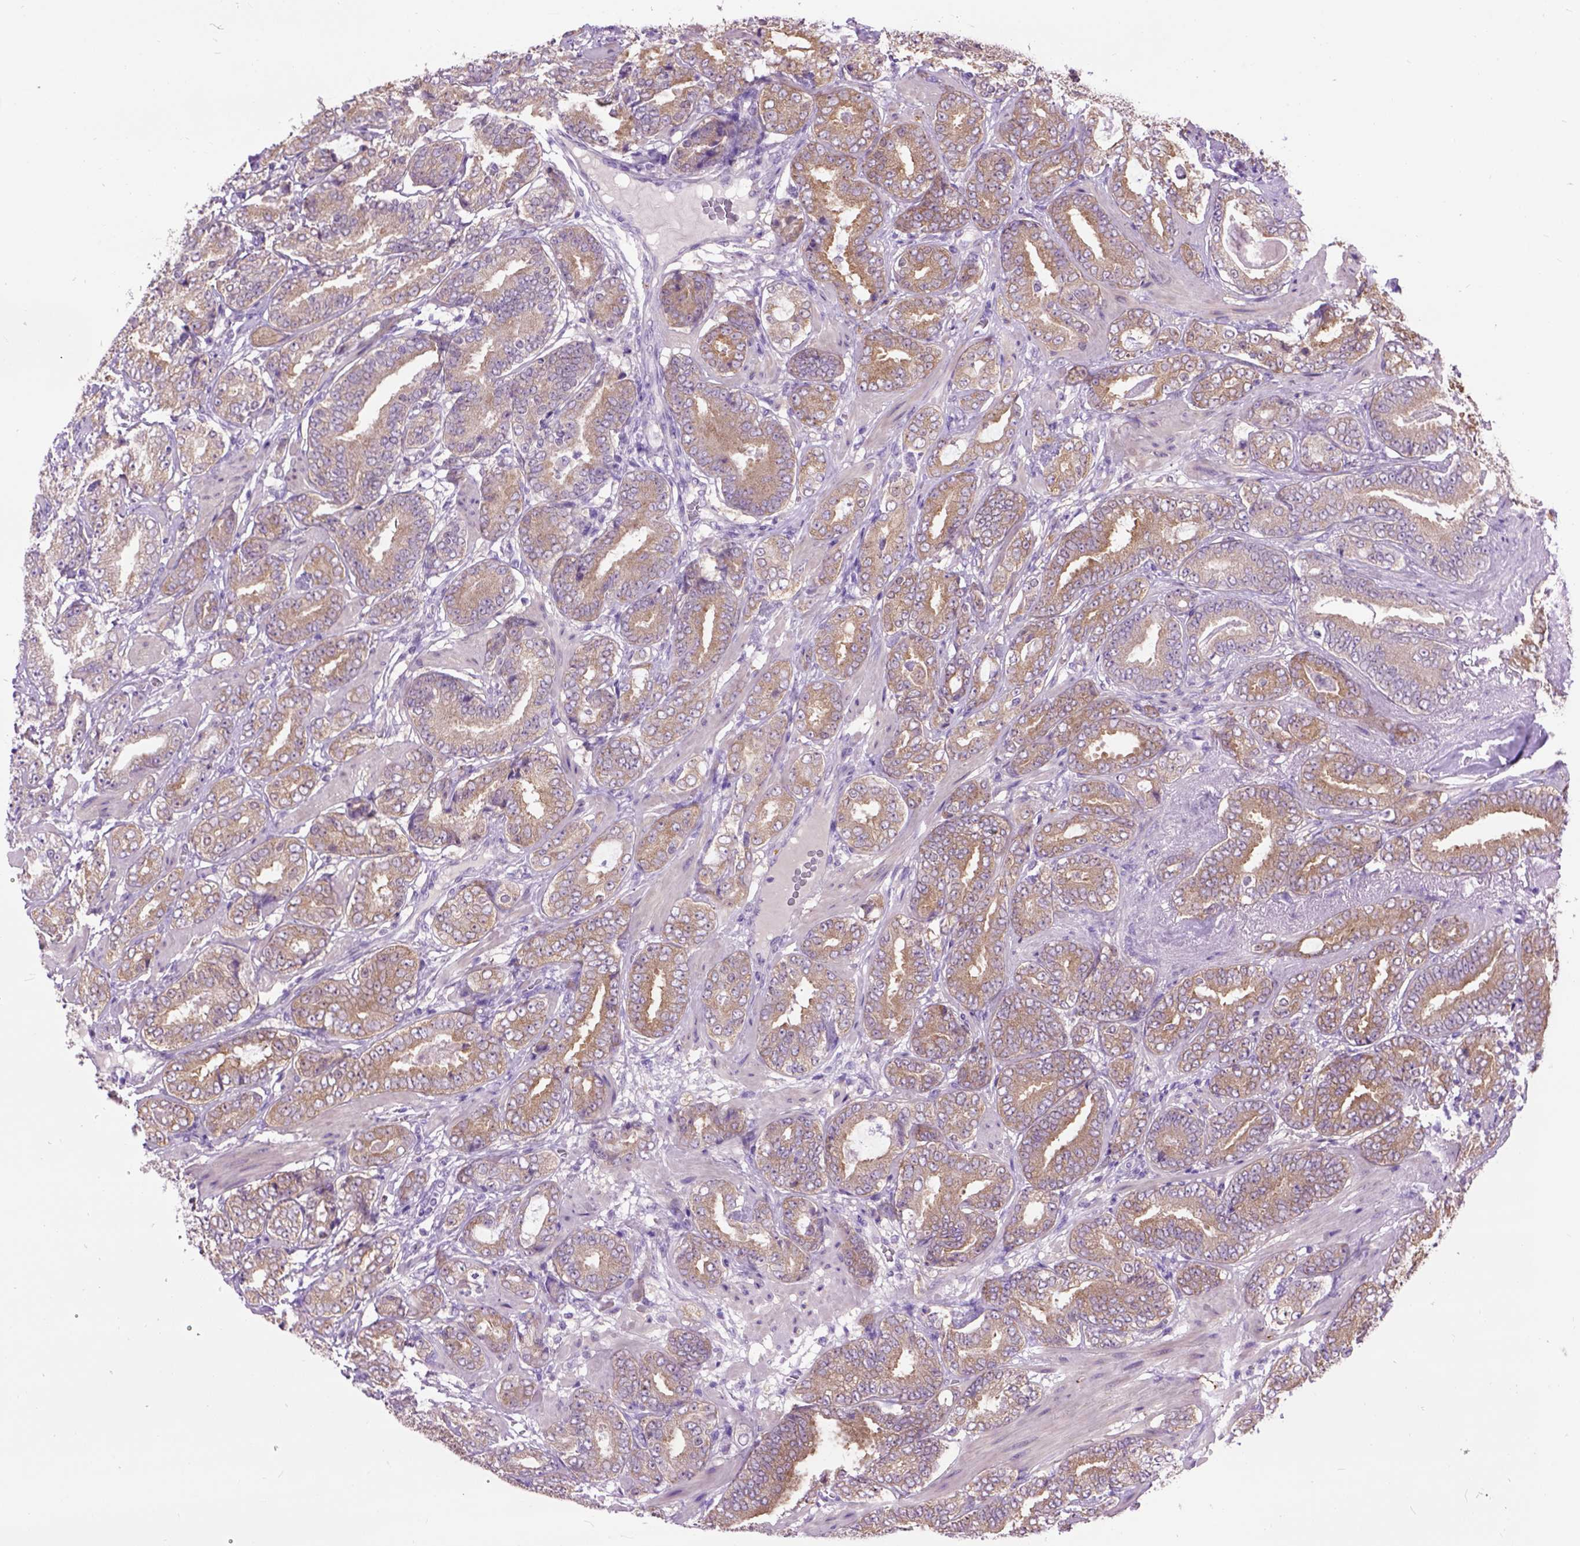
{"staining": {"intensity": "moderate", "quantity": ">75%", "location": "cytoplasmic/membranous"}, "tissue": "prostate cancer", "cell_type": "Tumor cells", "image_type": "cancer", "snomed": [{"axis": "morphology", "description": "Adenocarcinoma, Low grade"}, {"axis": "topography", "description": "Prostate"}], "caption": "Prostate cancer (adenocarcinoma (low-grade)) stained with IHC exhibits moderate cytoplasmic/membranous expression in about >75% of tumor cells.", "gene": "MAPT", "patient": {"sex": "male", "age": 60}}